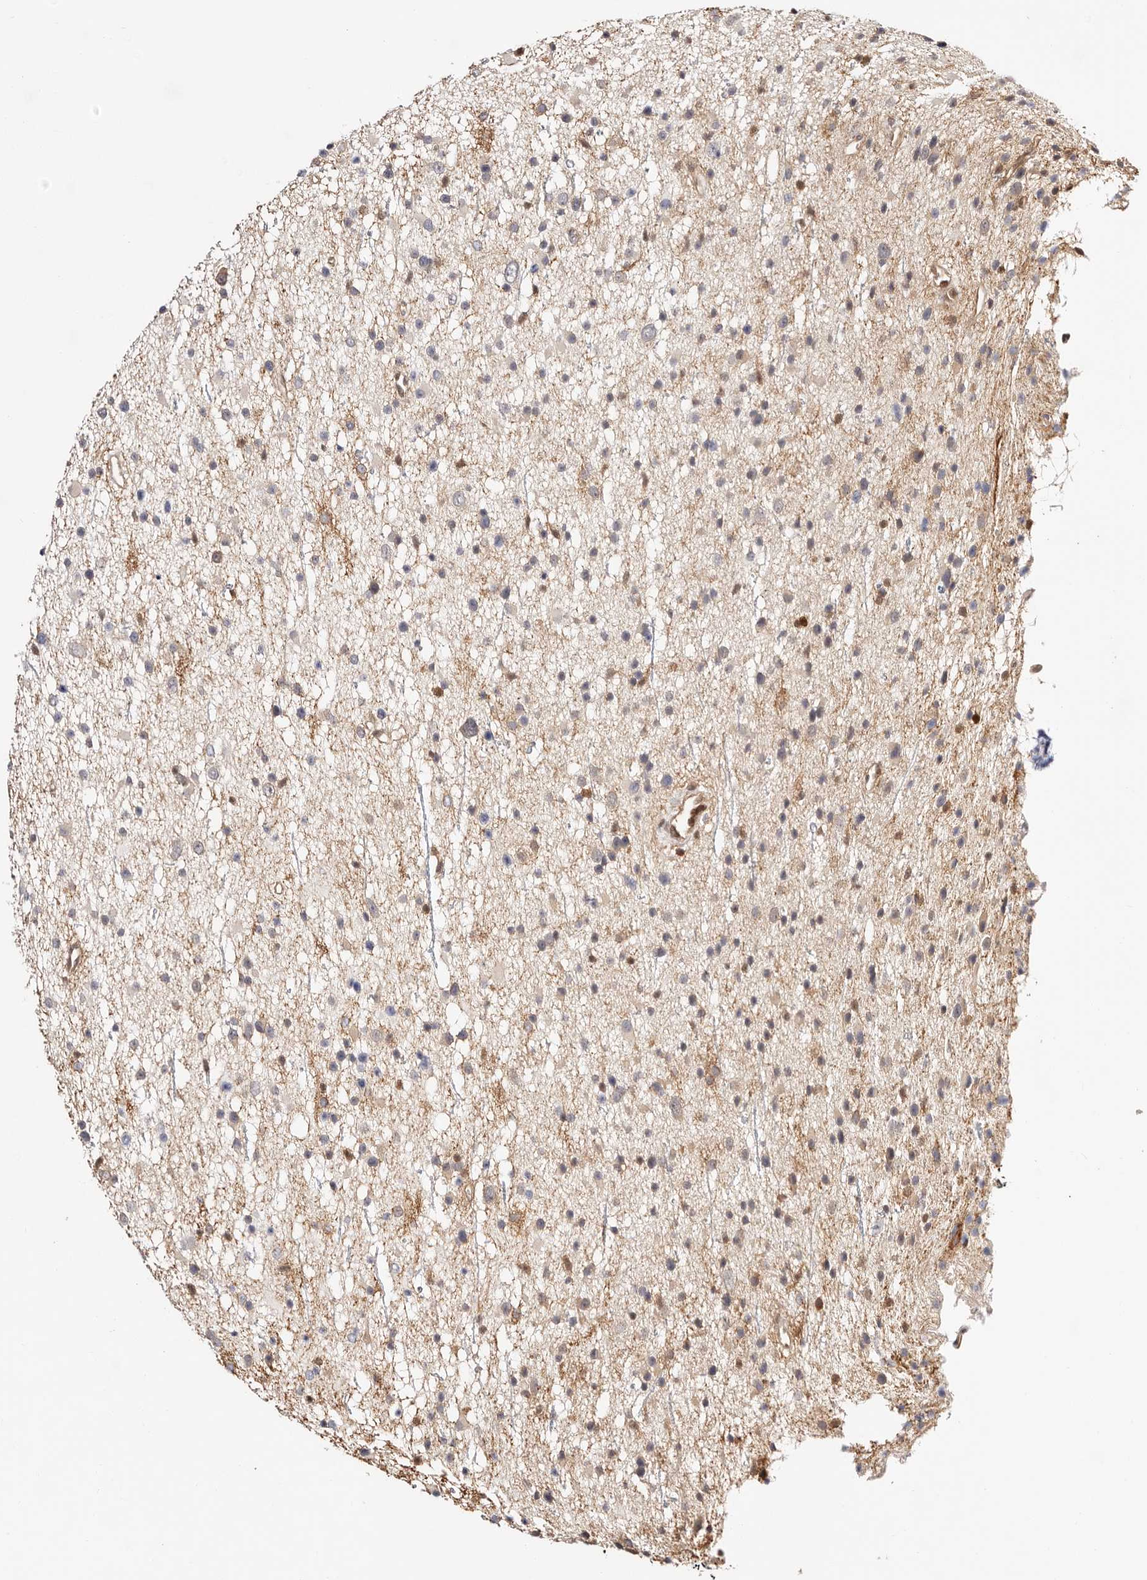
{"staining": {"intensity": "negative", "quantity": "none", "location": "none"}, "tissue": "glioma", "cell_type": "Tumor cells", "image_type": "cancer", "snomed": [{"axis": "morphology", "description": "Glioma, malignant, Low grade"}, {"axis": "topography", "description": "Cerebral cortex"}], "caption": "The image displays no significant positivity in tumor cells of low-grade glioma (malignant).", "gene": "STAT5A", "patient": {"sex": "female", "age": 39}}